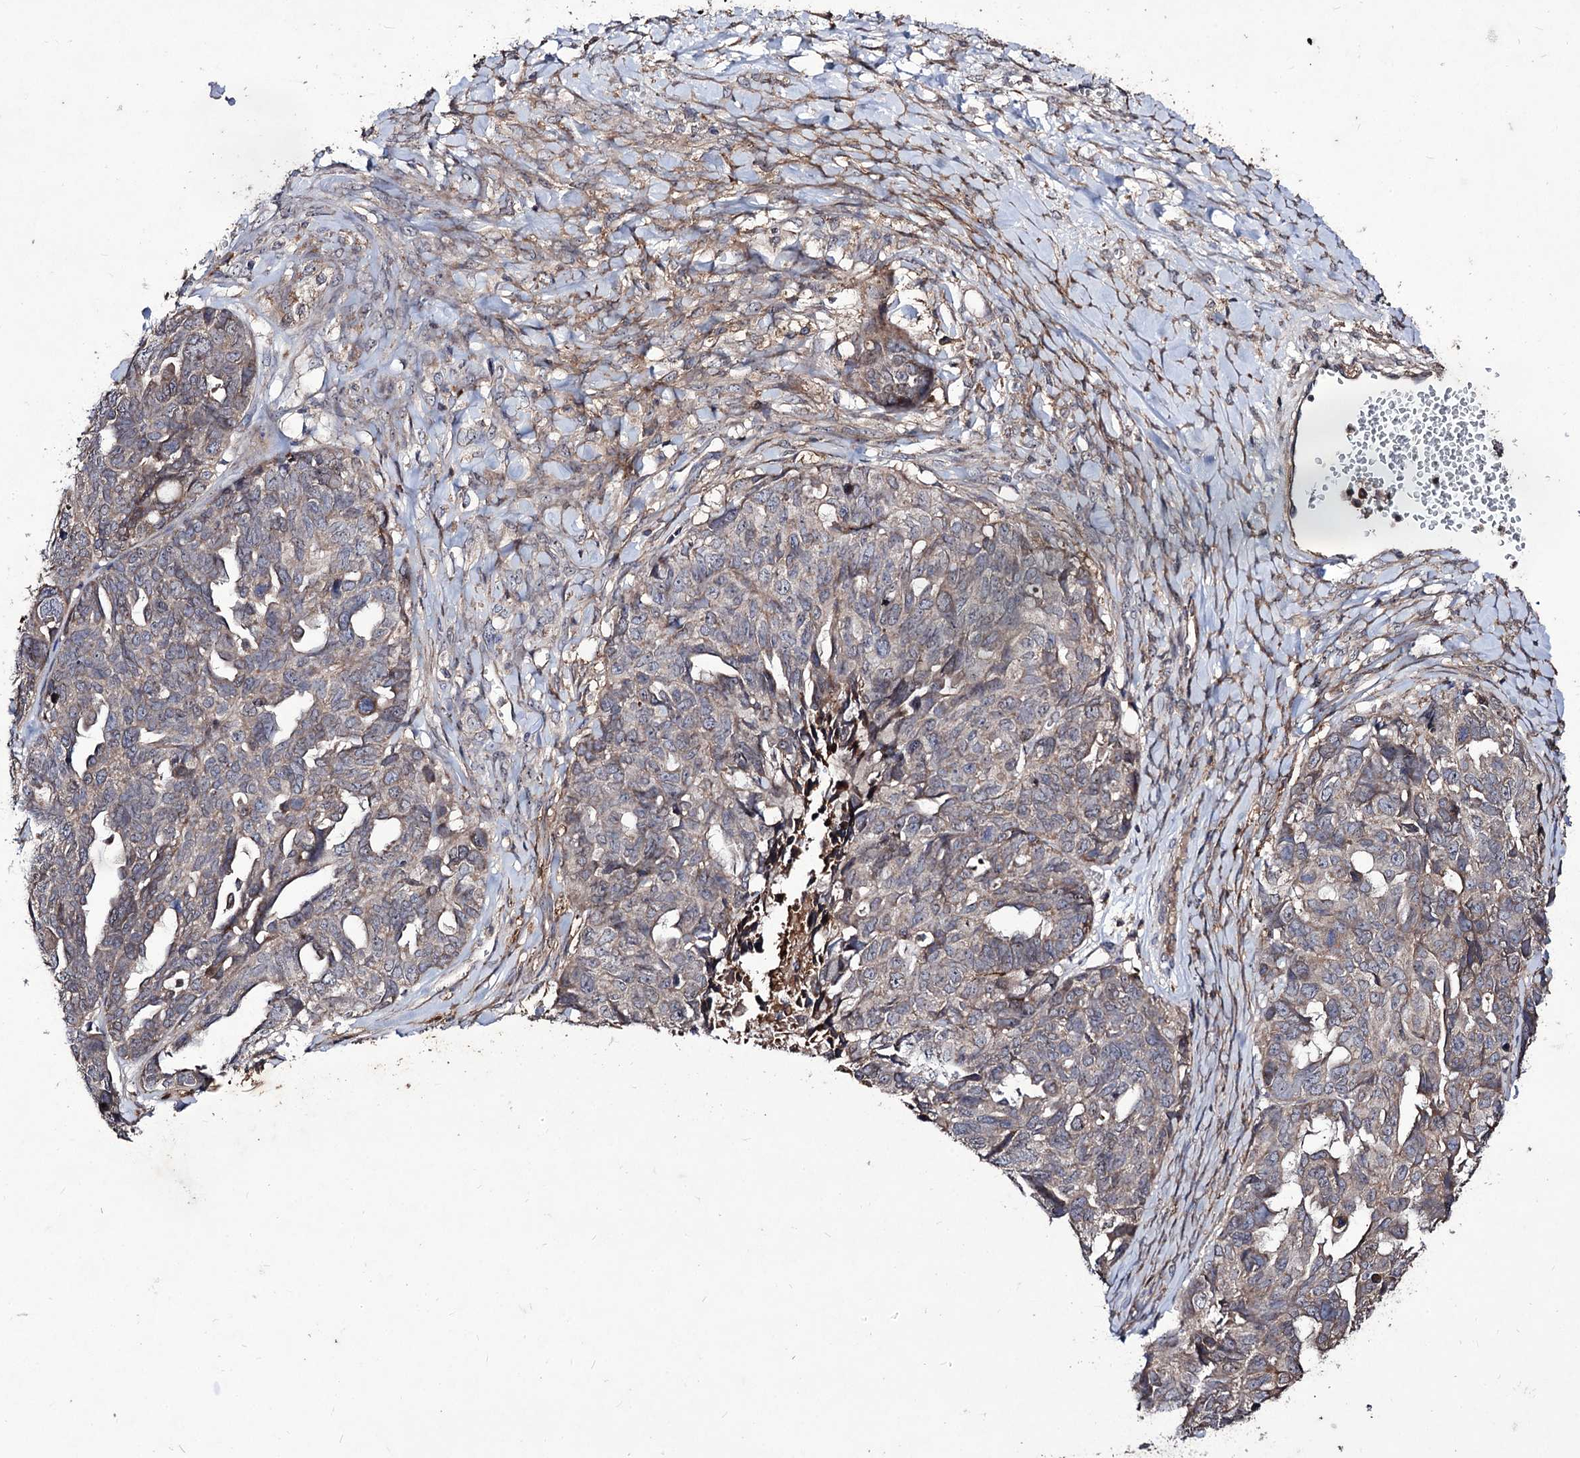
{"staining": {"intensity": "weak", "quantity": "<25%", "location": "cytoplasmic/membranous"}, "tissue": "ovarian cancer", "cell_type": "Tumor cells", "image_type": "cancer", "snomed": [{"axis": "morphology", "description": "Cystadenocarcinoma, serous, NOS"}, {"axis": "topography", "description": "Ovary"}], "caption": "A micrograph of human ovarian cancer (serous cystadenocarcinoma) is negative for staining in tumor cells.", "gene": "MYO1H", "patient": {"sex": "female", "age": 79}}